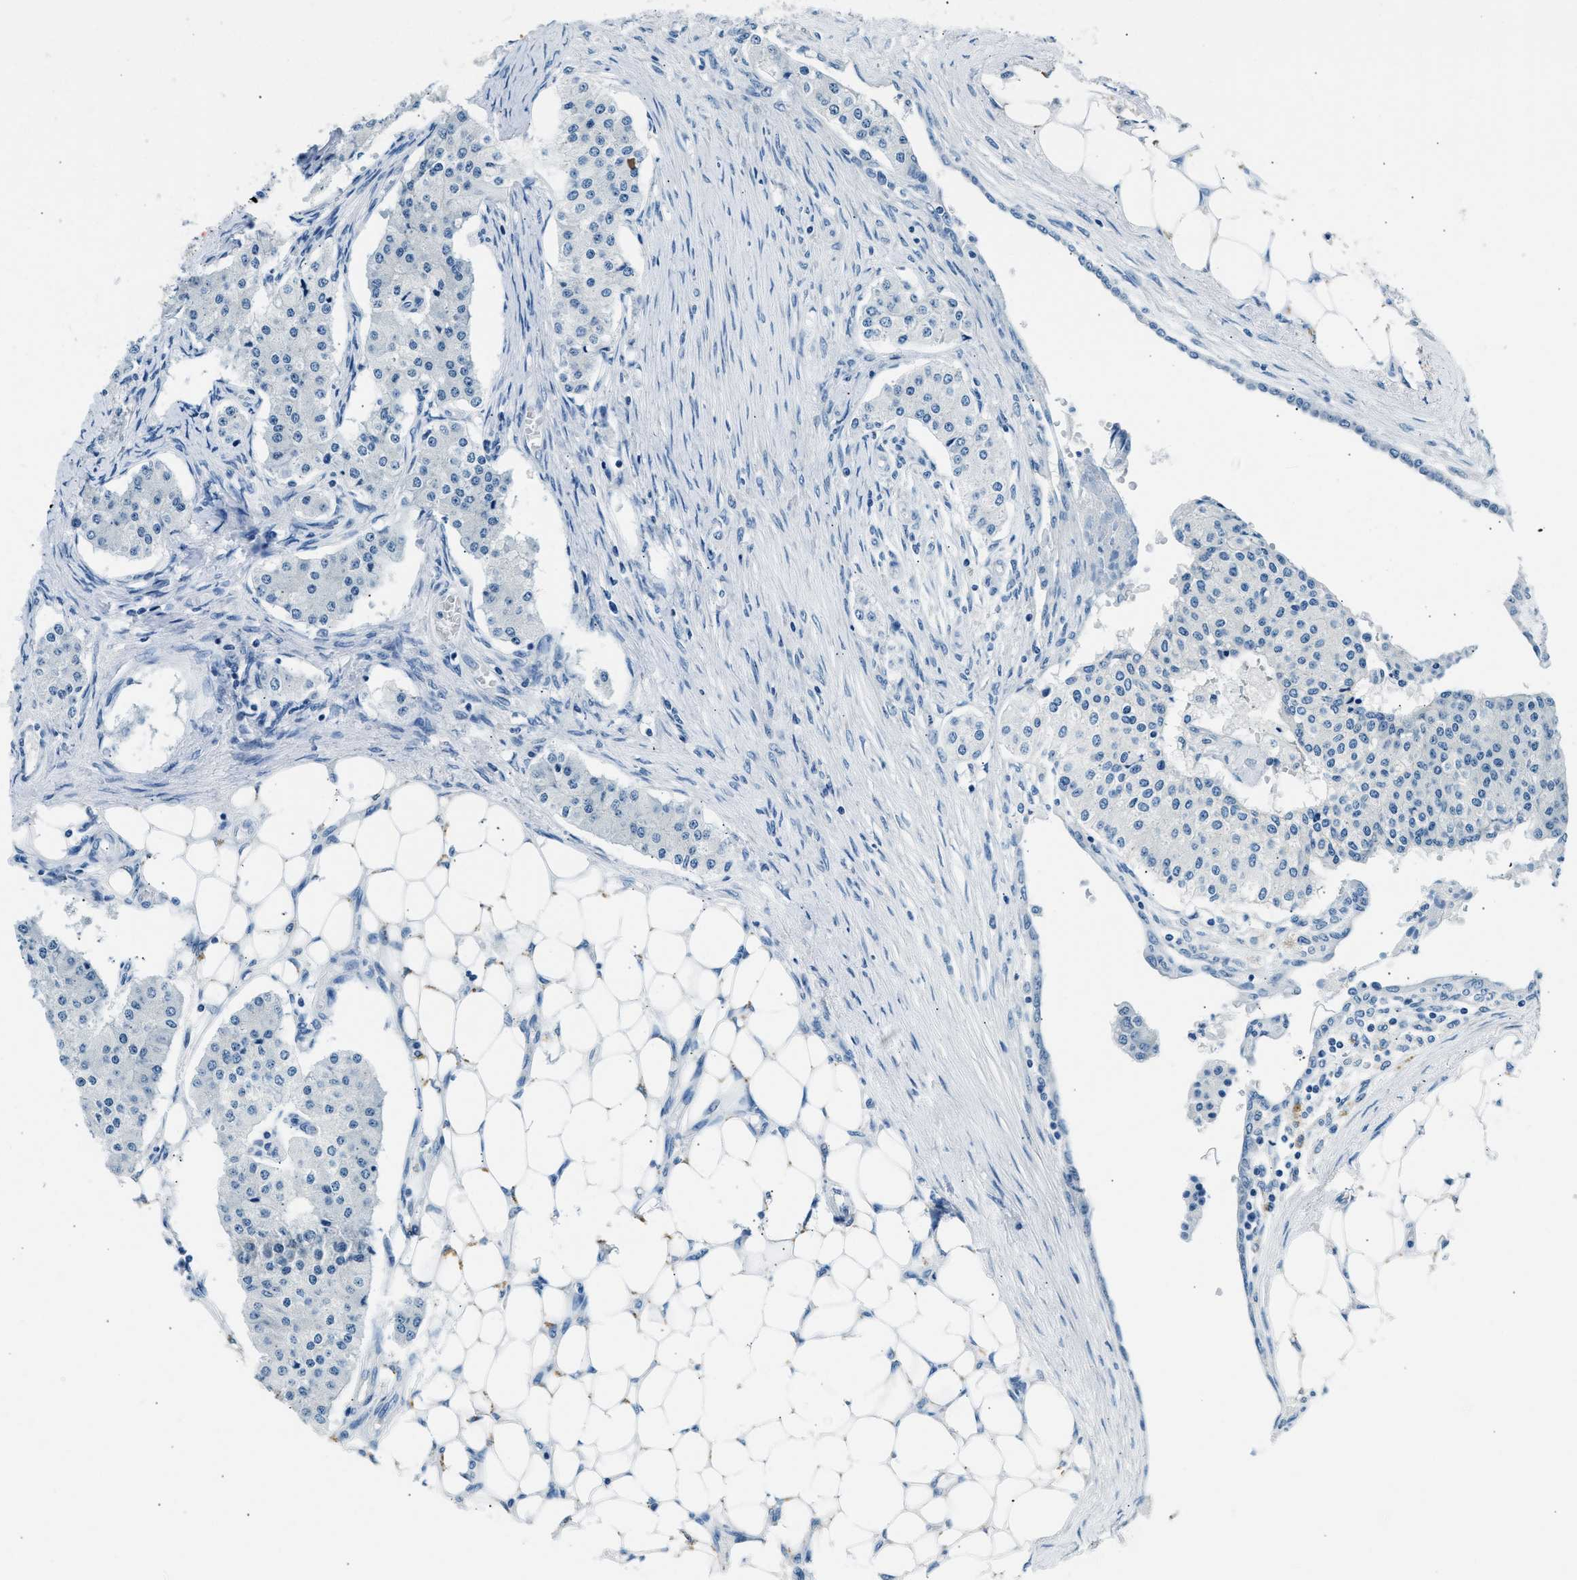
{"staining": {"intensity": "negative", "quantity": "none", "location": "none"}, "tissue": "carcinoid", "cell_type": "Tumor cells", "image_type": "cancer", "snomed": [{"axis": "morphology", "description": "Carcinoid, malignant, NOS"}, {"axis": "topography", "description": "Colon"}], "caption": "DAB (3,3'-diaminobenzidine) immunohistochemical staining of carcinoid demonstrates no significant expression in tumor cells.", "gene": "CLDN18", "patient": {"sex": "female", "age": 52}}